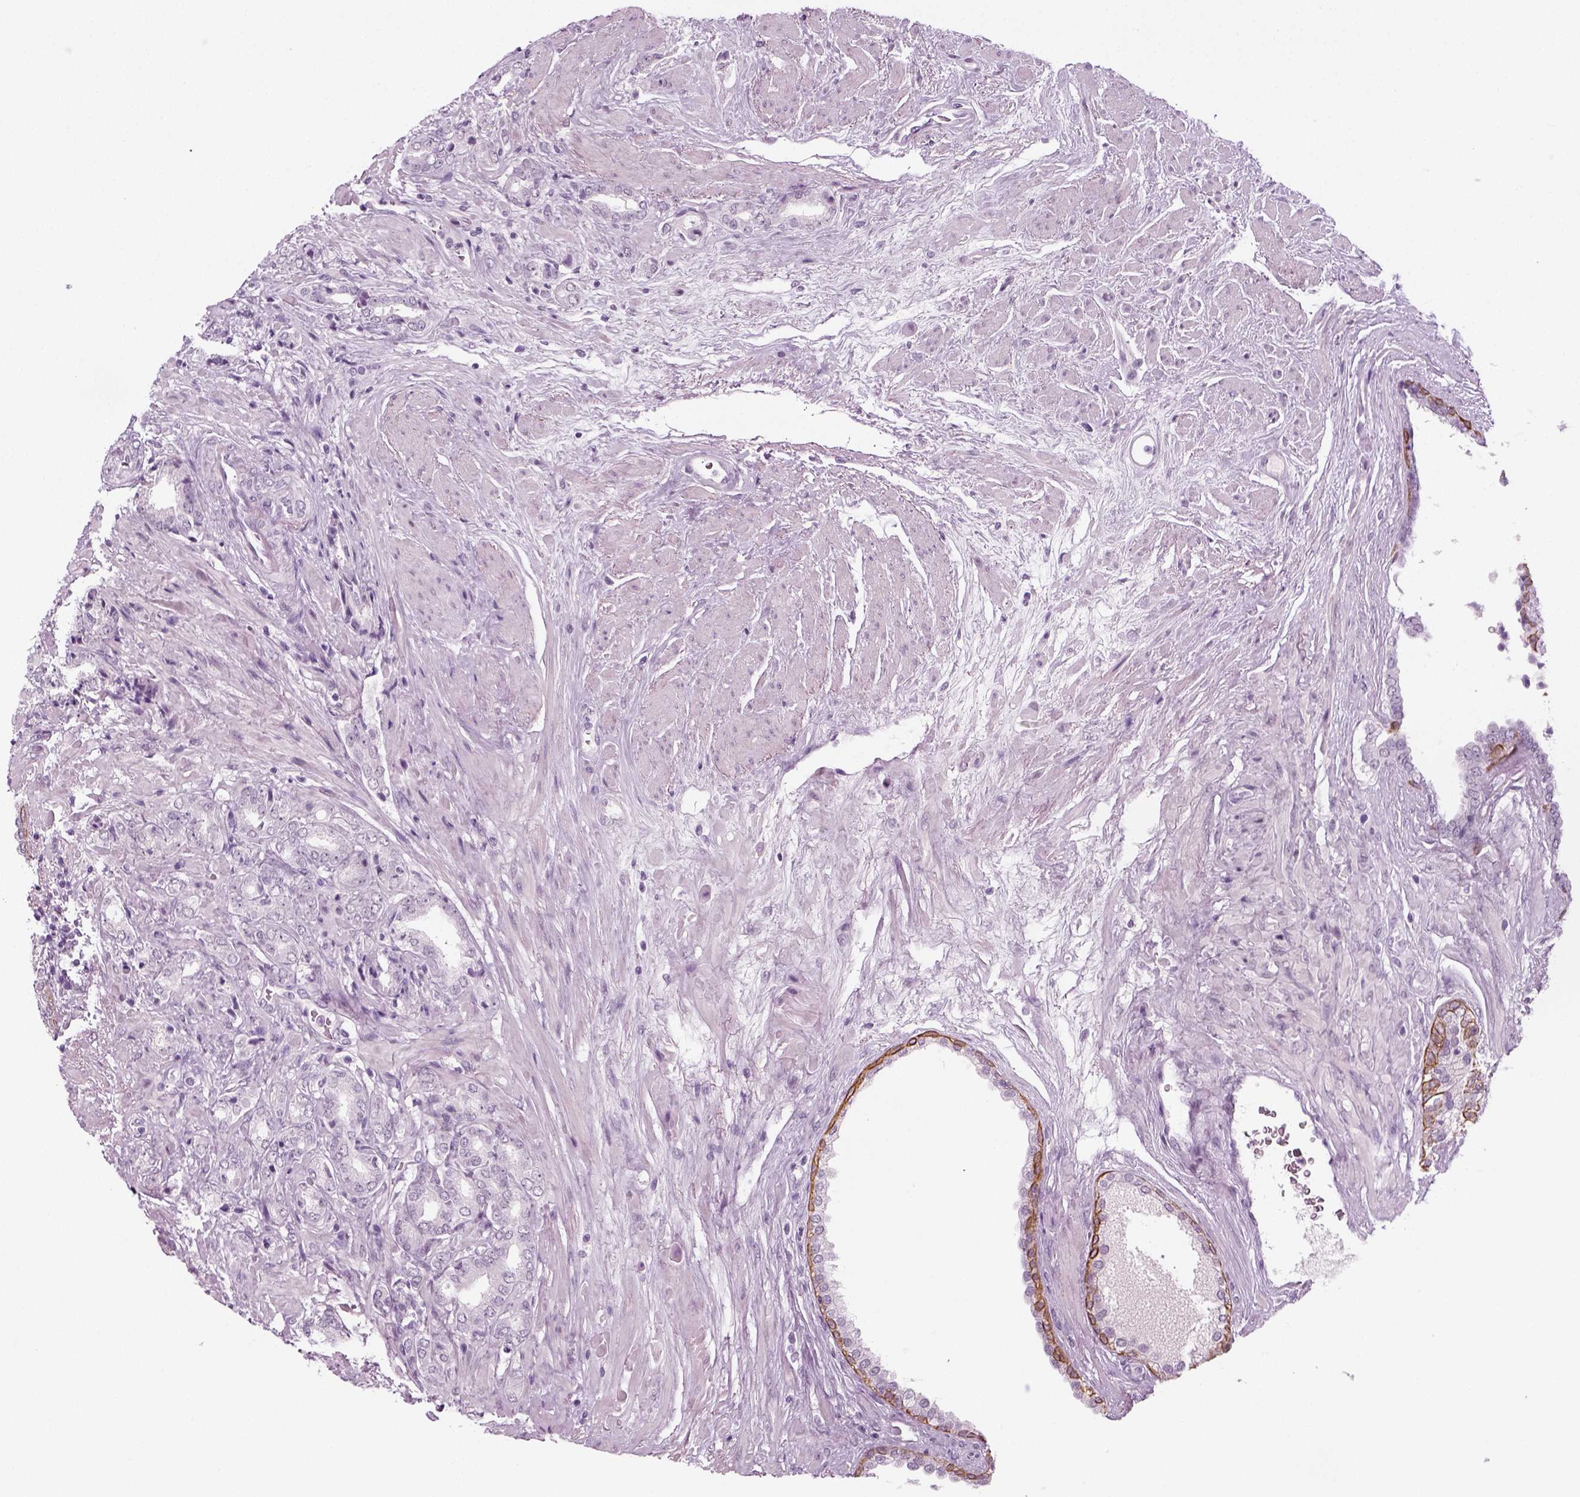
{"staining": {"intensity": "negative", "quantity": "none", "location": "none"}, "tissue": "prostate cancer", "cell_type": "Tumor cells", "image_type": "cancer", "snomed": [{"axis": "morphology", "description": "Adenocarcinoma, High grade"}, {"axis": "topography", "description": "Prostate"}], "caption": "Prostate adenocarcinoma (high-grade) stained for a protein using IHC demonstrates no staining tumor cells.", "gene": "KRT75", "patient": {"sex": "male", "age": 56}}